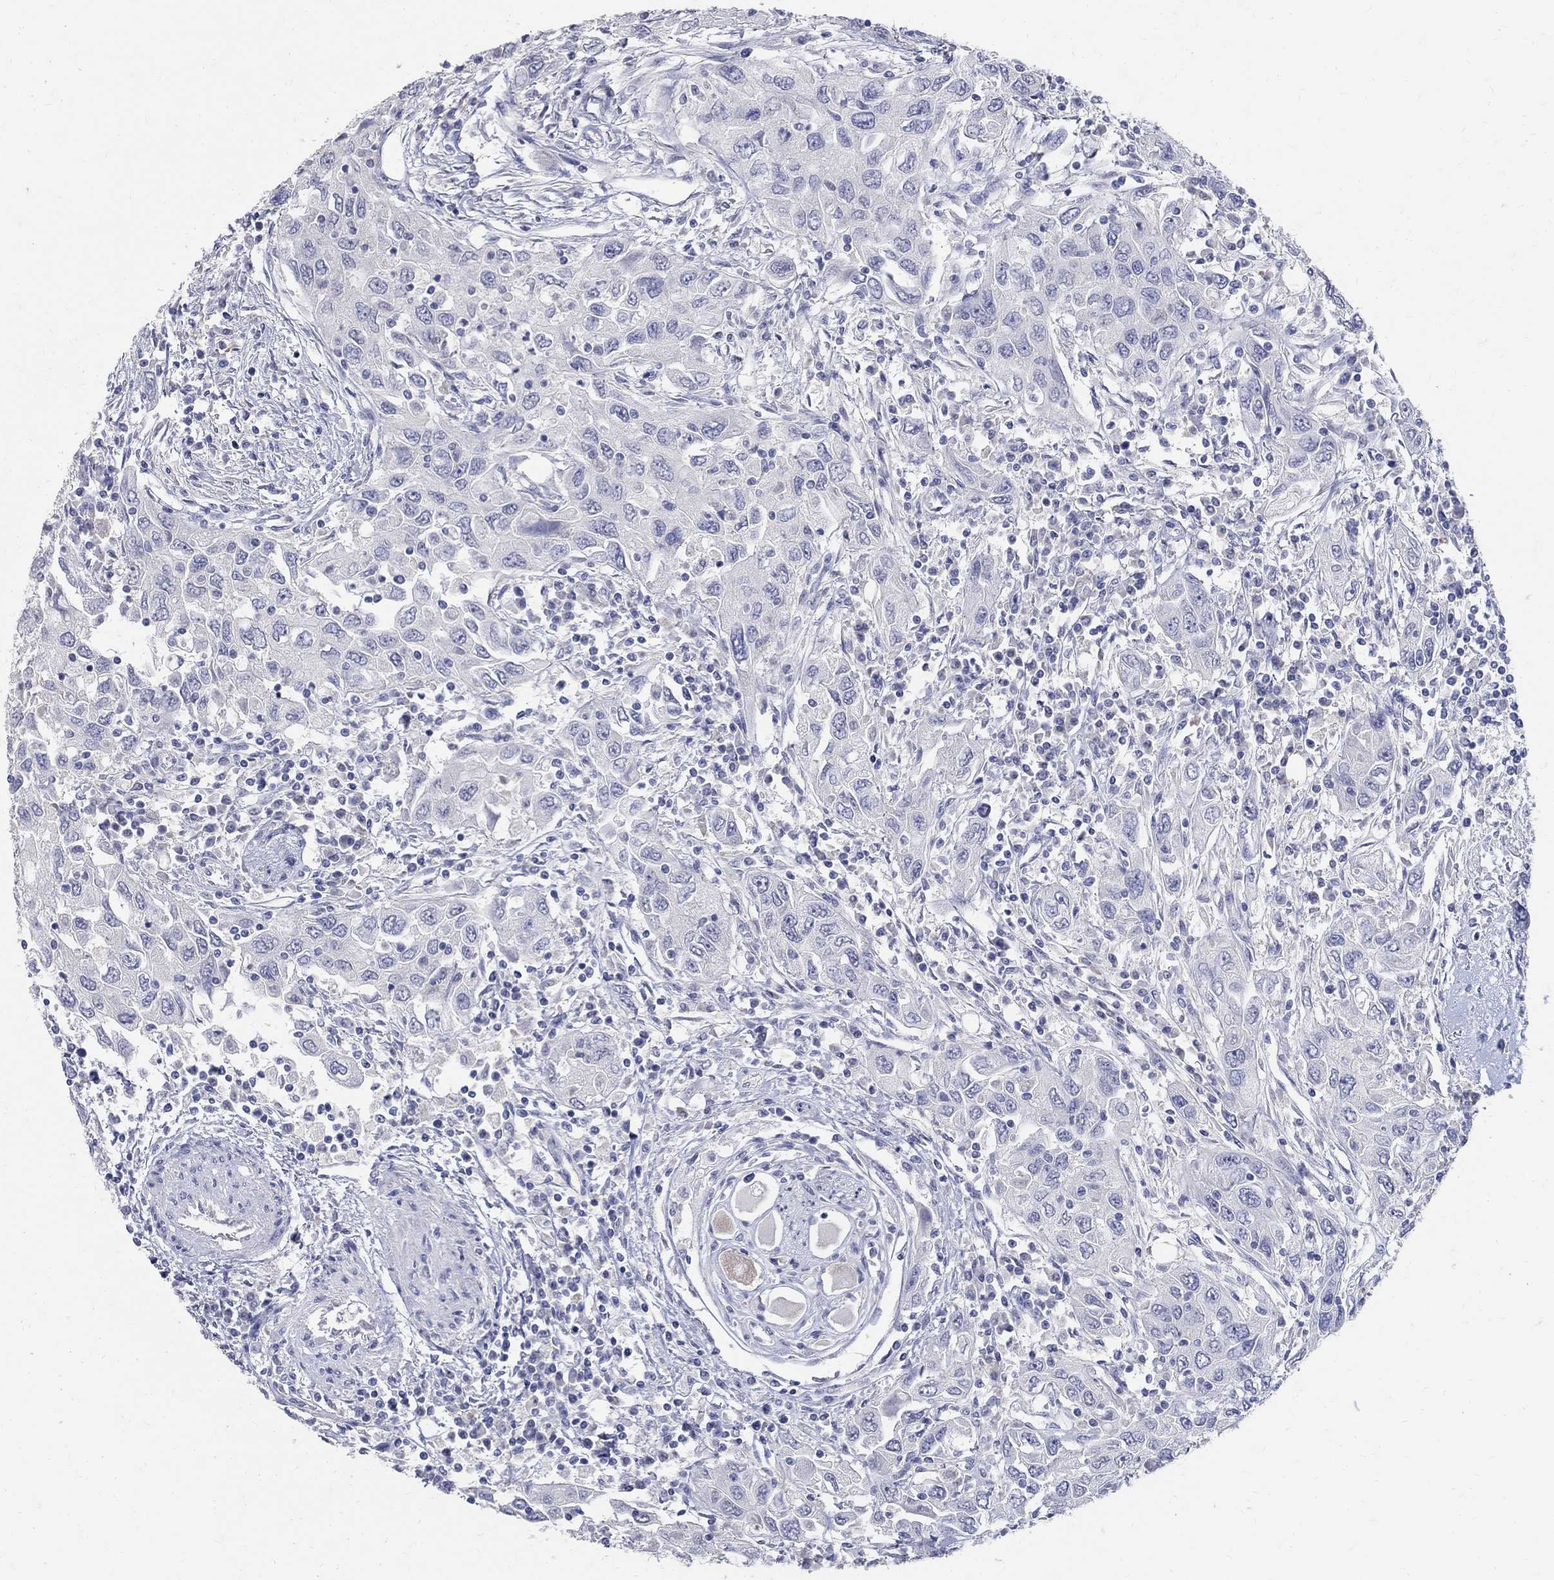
{"staining": {"intensity": "negative", "quantity": "none", "location": "none"}, "tissue": "urothelial cancer", "cell_type": "Tumor cells", "image_type": "cancer", "snomed": [{"axis": "morphology", "description": "Urothelial carcinoma, High grade"}, {"axis": "topography", "description": "Urinary bladder"}], "caption": "IHC of human high-grade urothelial carcinoma demonstrates no staining in tumor cells.", "gene": "SOX2", "patient": {"sex": "male", "age": 76}}